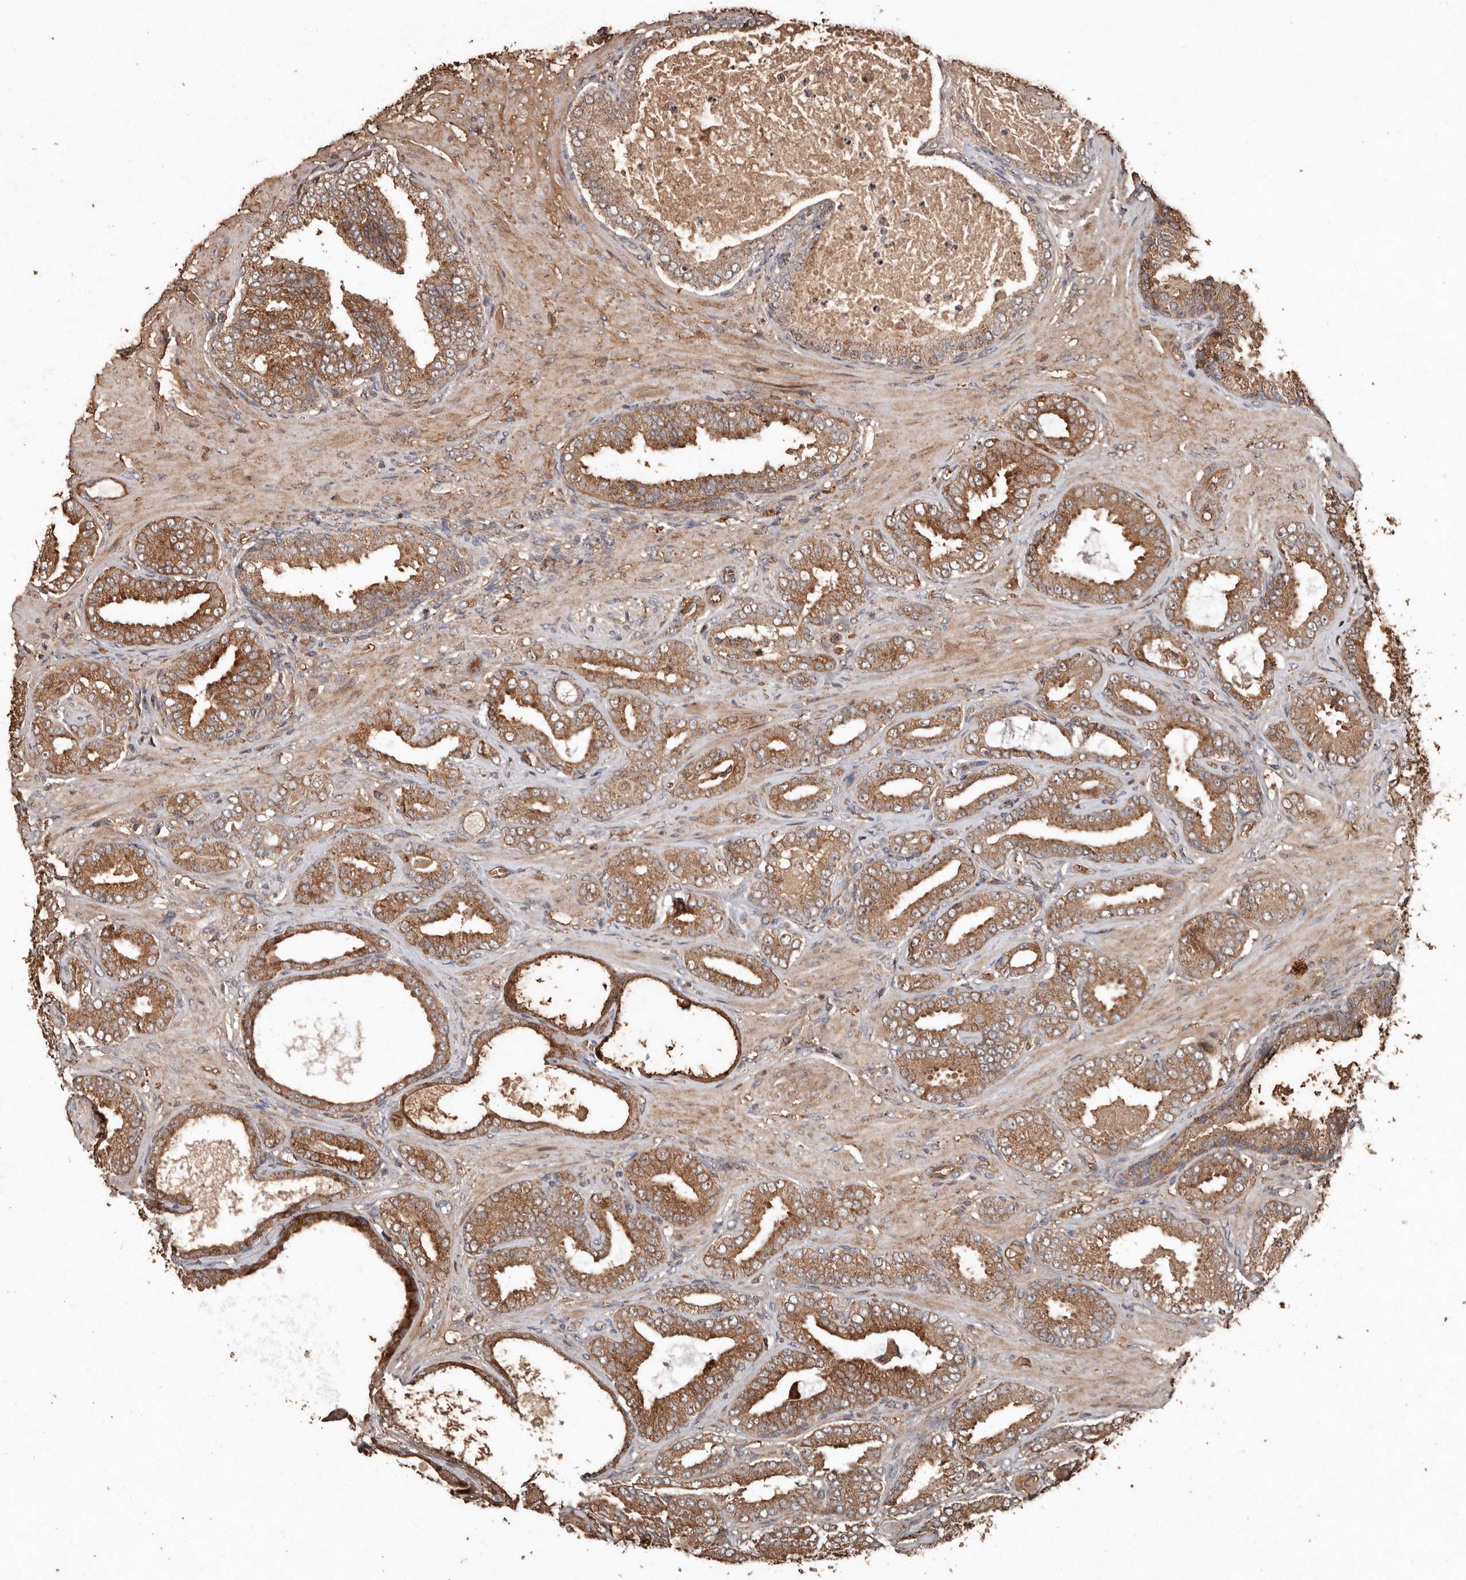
{"staining": {"intensity": "moderate", "quantity": ">75%", "location": "cytoplasmic/membranous"}, "tissue": "prostate cancer", "cell_type": "Tumor cells", "image_type": "cancer", "snomed": [{"axis": "morphology", "description": "Adenocarcinoma, Low grade"}, {"axis": "topography", "description": "Prostate"}], "caption": "Approximately >75% of tumor cells in prostate cancer (low-grade adenocarcinoma) demonstrate moderate cytoplasmic/membranous protein staining as visualized by brown immunohistochemical staining.", "gene": "RANBP17", "patient": {"sex": "male", "age": 63}}